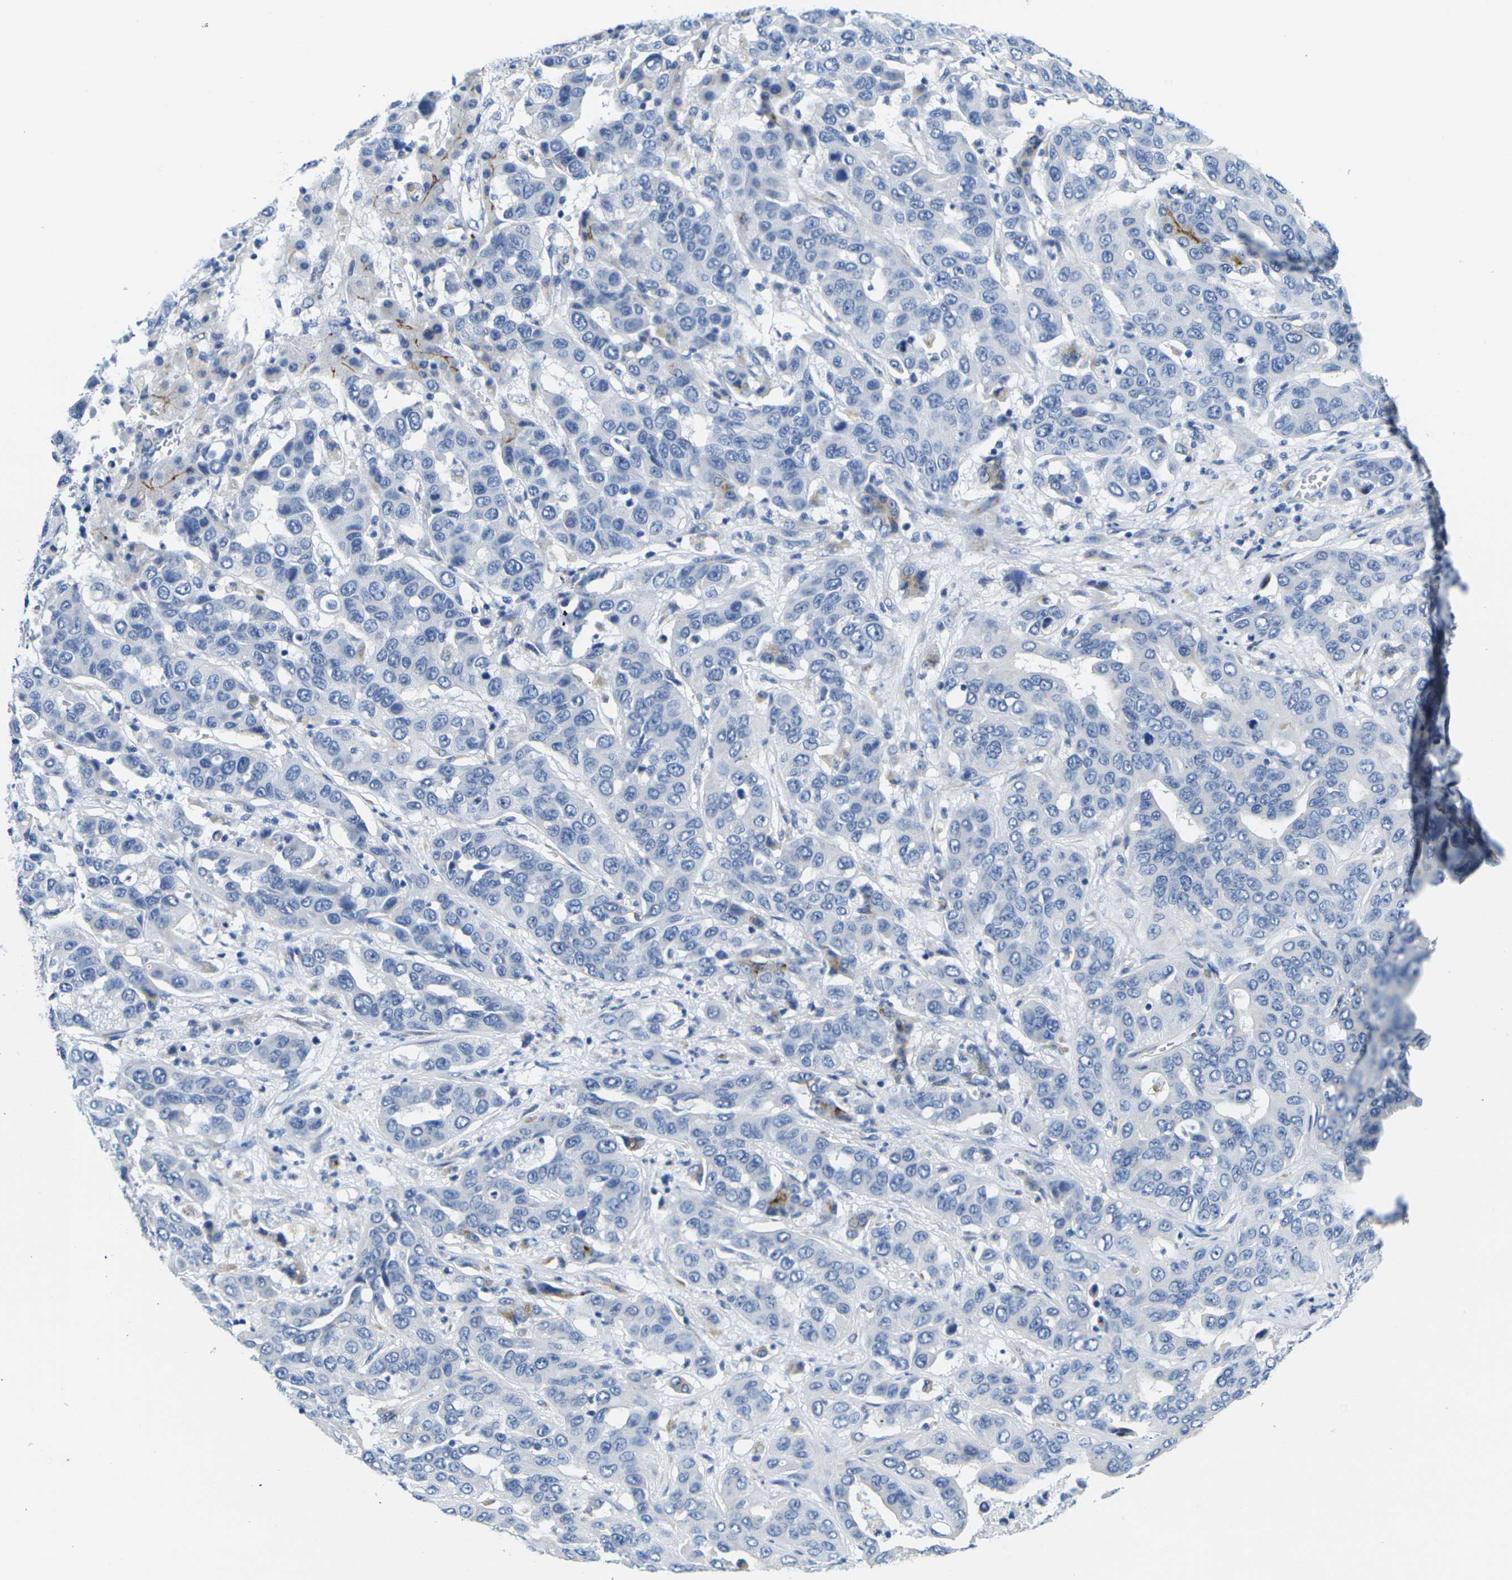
{"staining": {"intensity": "negative", "quantity": "none", "location": "none"}, "tissue": "liver cancer", "cell_type": "Tumor cells", "image_type": "cancer", "snomed": [{"axis": "morphology", "description": "Cholangiocarcinoma"}, {"axis": "topography", "description": "Liver"}], "caption": "The IHC micrograph has no significant staining in tumor cells of liver cancer (cholangiocarcinoma) tissue.", "gene": "CRK", "patient": {"sex": "female", "age": 52}}